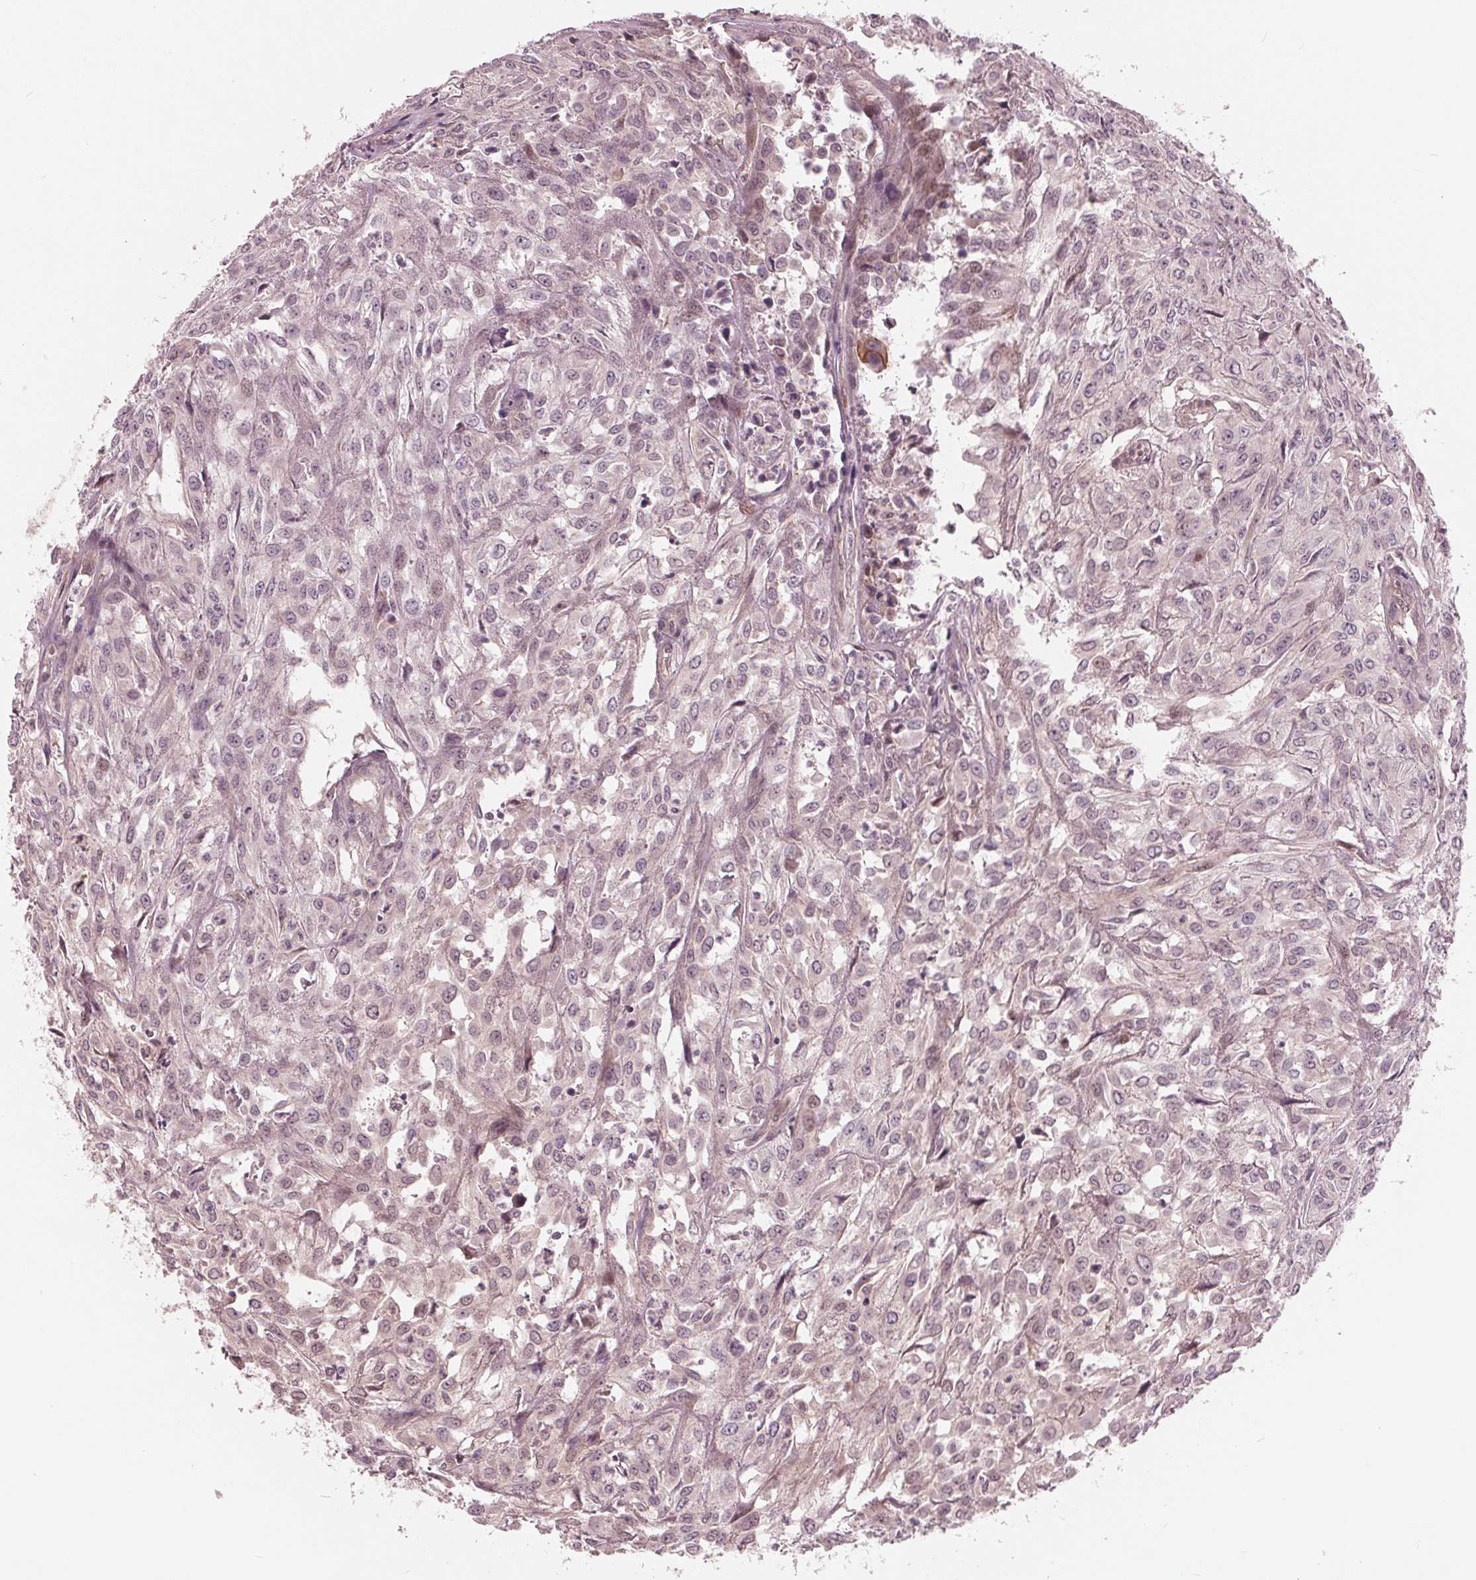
{"staining": {"intensity": "moderate", "quantity": "<25%", "location": "nuclear"}, "tissue": "urothelial cancer", "cell_type": "Tumor cells", "image_type": "cancer", "snomed": [{"axis": "morphology", "description": "Urothelial carcinoma, High grade"}, {"axis": "topography", "description": "Urinary bladder"}], "caption": "Human urothelial cancer stained with a brown dye reveals moderate nuclear positive expression in about <25% of tumor cells.", "gene": "TXNIP", "patient": {"sex": "male", "age": 67}}